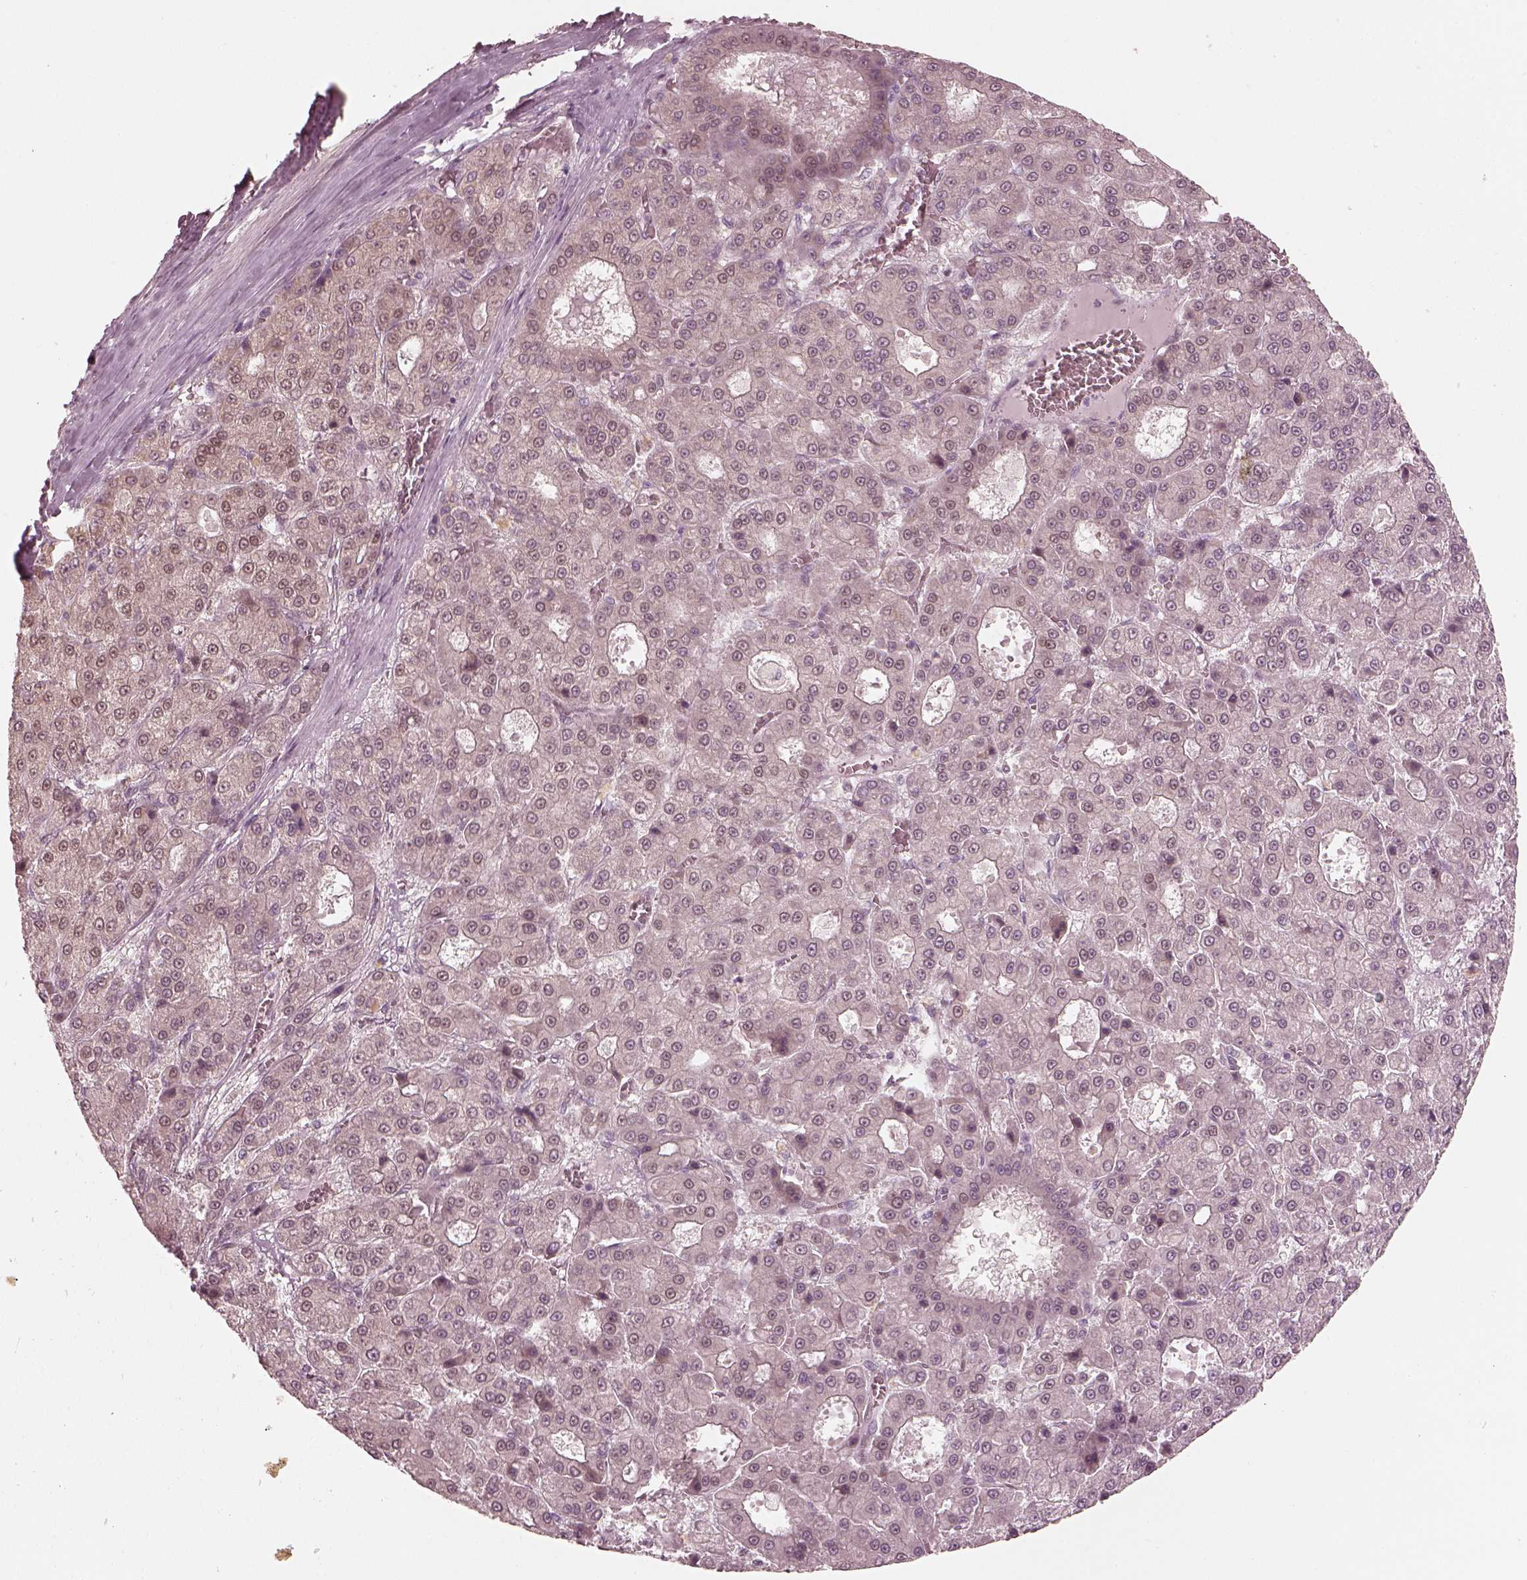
{"staining": {"intensity": "negative", "quantity": "none", "location": "none"}, "tissue": "liver cancer", "cell_type": "Tumor cells", "image_type": "cancer", "snomed": [{"axis": "morphology", "description": "Carcinoma, Hepatocellular, NOS"}, {"axis": "topography", "description": "Liver"}], "caption": "Image shows no significant protein expression in tumor cells of hepatocellular carcinoma (liver).", "gene": "IQCB1", "patient": {"sex": "male", "age": 70}}